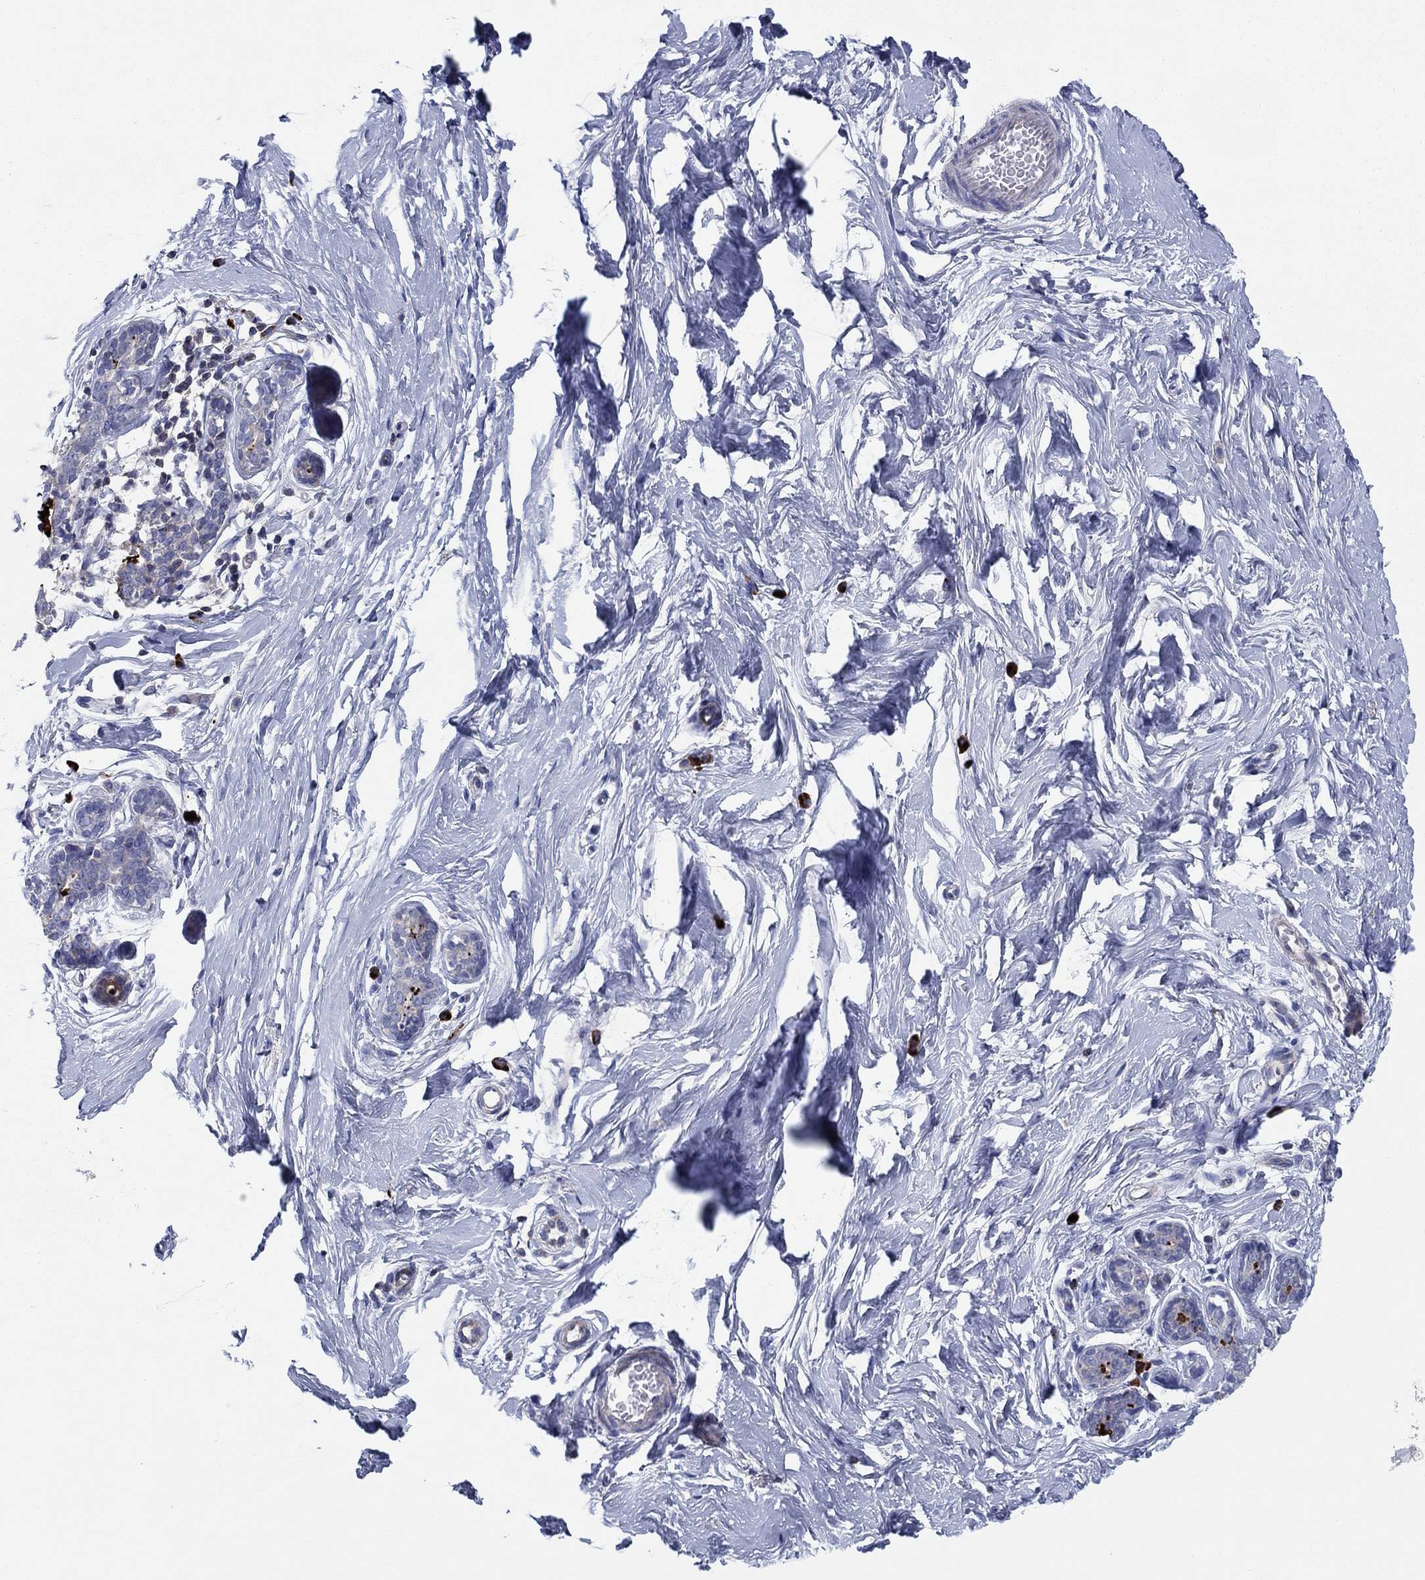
{"staining": {"intensity": "negative", "quantity": "none", "location": "none"}, "tissue": "breast", "cell_type": "Adipocytes", "image_type": "normal", "snomed": [{"axis": "morphology", "description": "Normal tissue, NOS"}, {"axis": "topography", "description": "Breast"}], "caption": "Immunohistochemistry micrograph of unremarkable human breast stained for a protein (brown), which shows no positivity in adipocytes. The staining was performed using DAB to visualize the protein expression in brown, while the nuclei were stained in blue with hematoxylin (Magnification: 20x).", "gene": "PVR", "patient": {"sex": "female", "age": 37}}